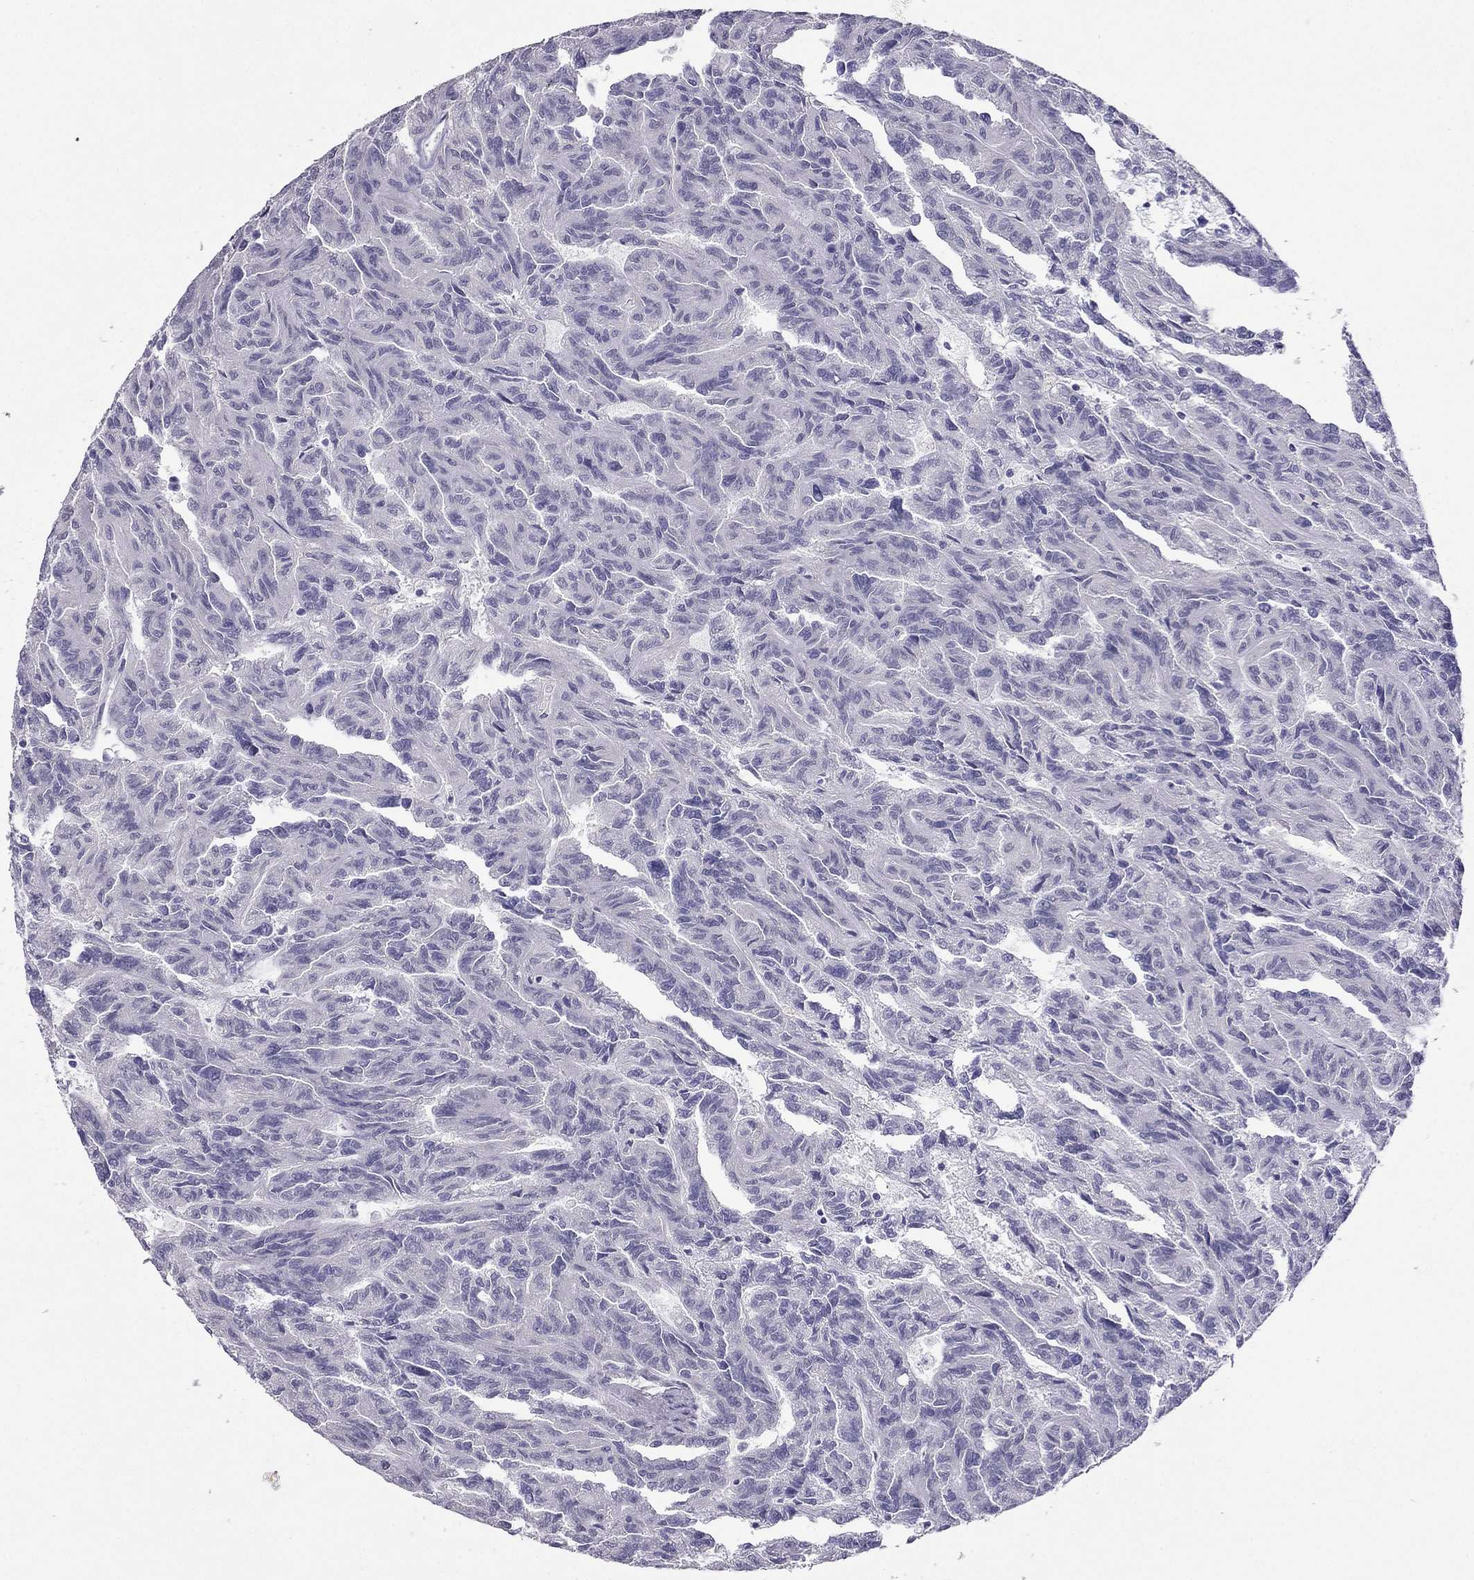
{"staining": {"intensity": "negative", "quantity": "none", "location": "none"}, "tissue": "renal cancer", "cell_type": "Tumor cells", "image_type": "cancer", "snomed": [{"axis": "morphology", "description": "Adenocarcinoma, NOS"}, {"axis": "topography", "description": "Kidney"}], "caption": "The histopathology image exhibits no significant positivity in tumor cells of renal cancer (adenocarcinoma).", "gene": "PDE6A", "patient": {"sex": "male", "age": 79}}